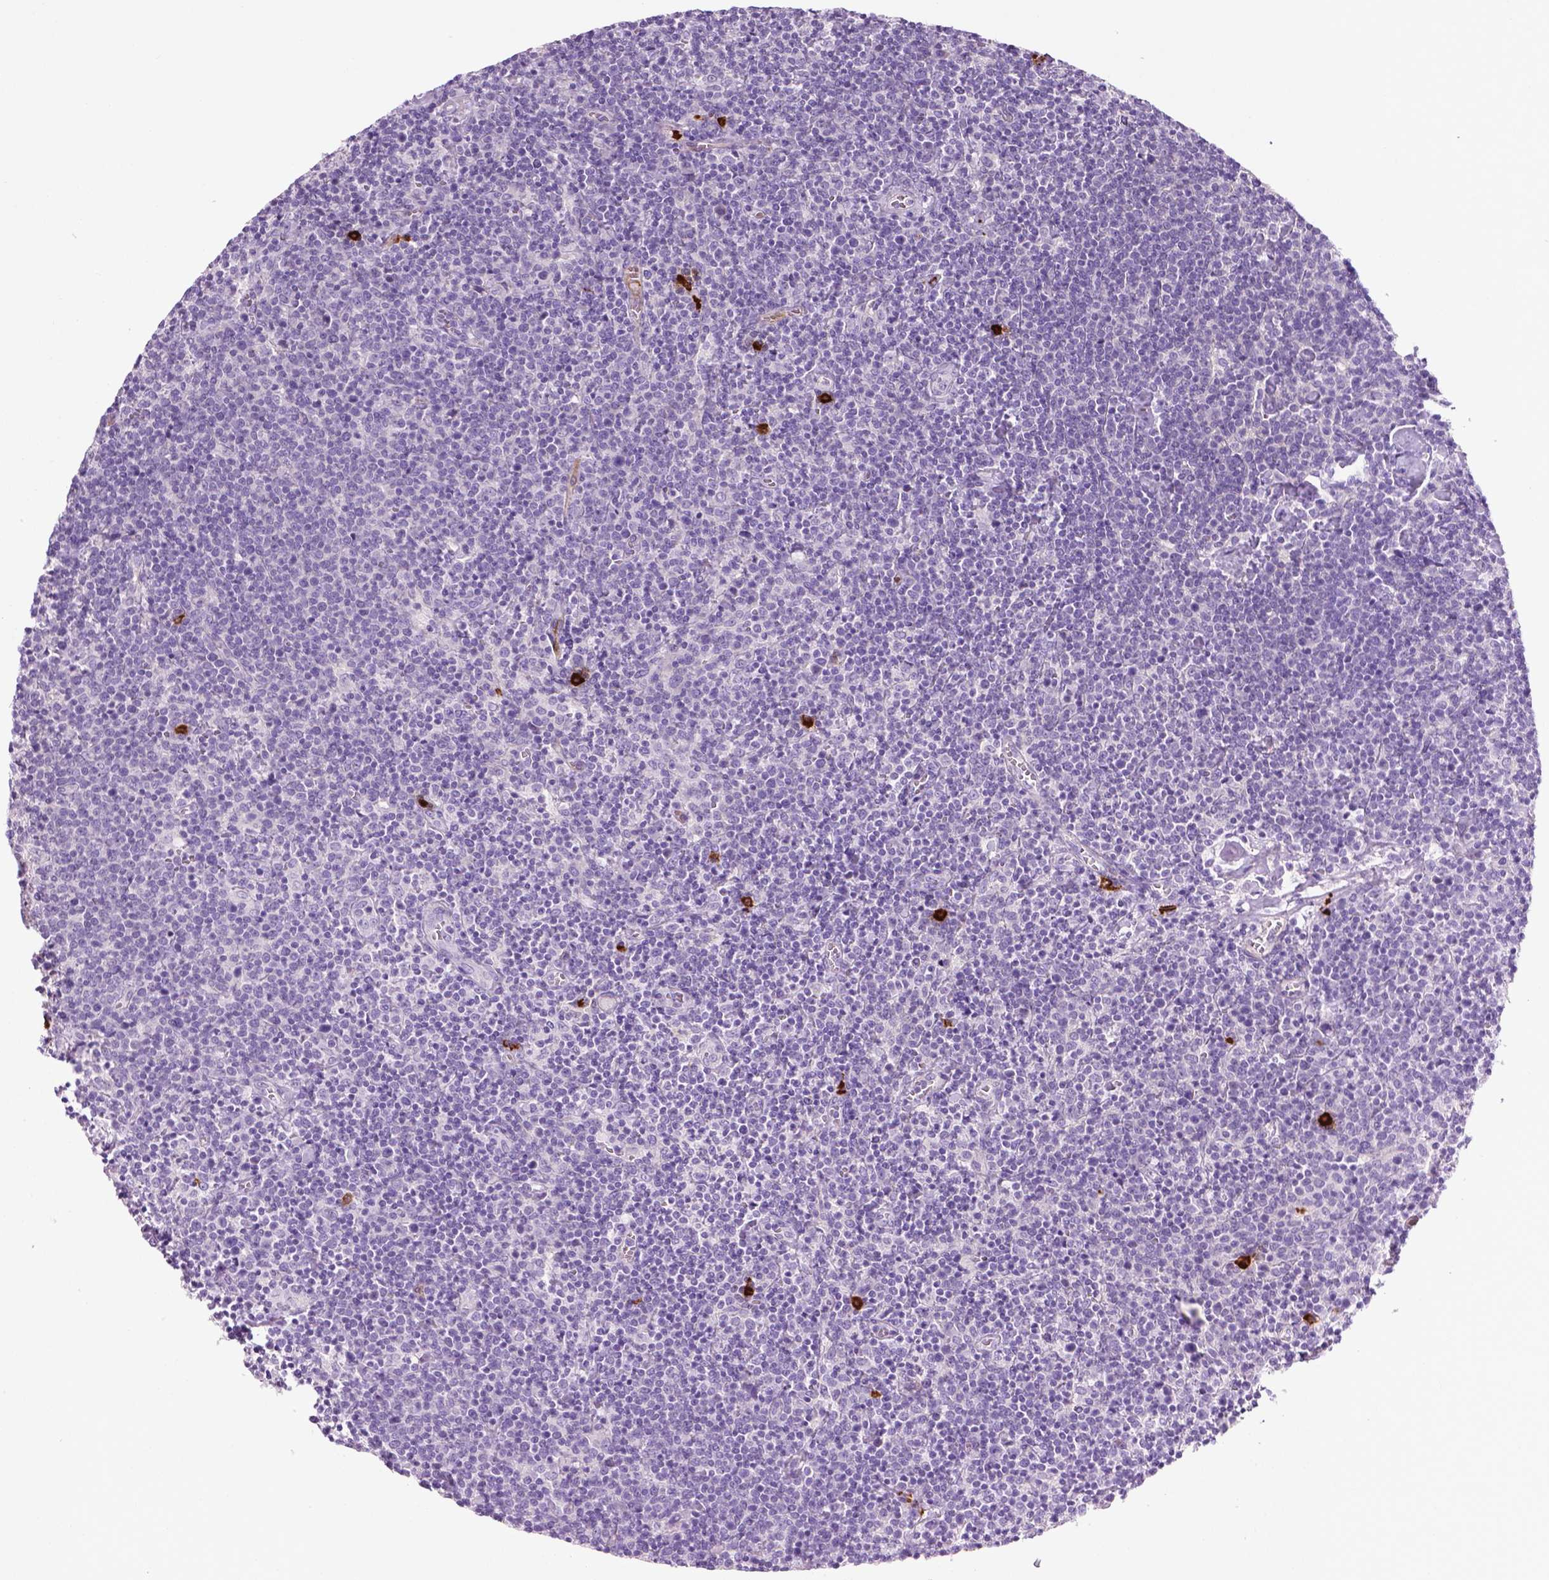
{"staining": {"intensity": "negative", "quantity": "none", "location": "none"}, "tissue": "lymphoma", "cell_type": "Tumor cells", "image_type": "cancer", "snomed": [{"axis": "morphology", "description": "Malignant lymphoma, non-Hodgkin's type, High grade"}, {"axis": "topography", "description": "Lymph node"}], "caption": "An immunohistochemistry (IHC) histopathology image of lymphoma is shown. There is no staining in tumor cells of lymphoma.", "gene": "SPECC1L", "patient": {"sex": "male", "age": 61}}